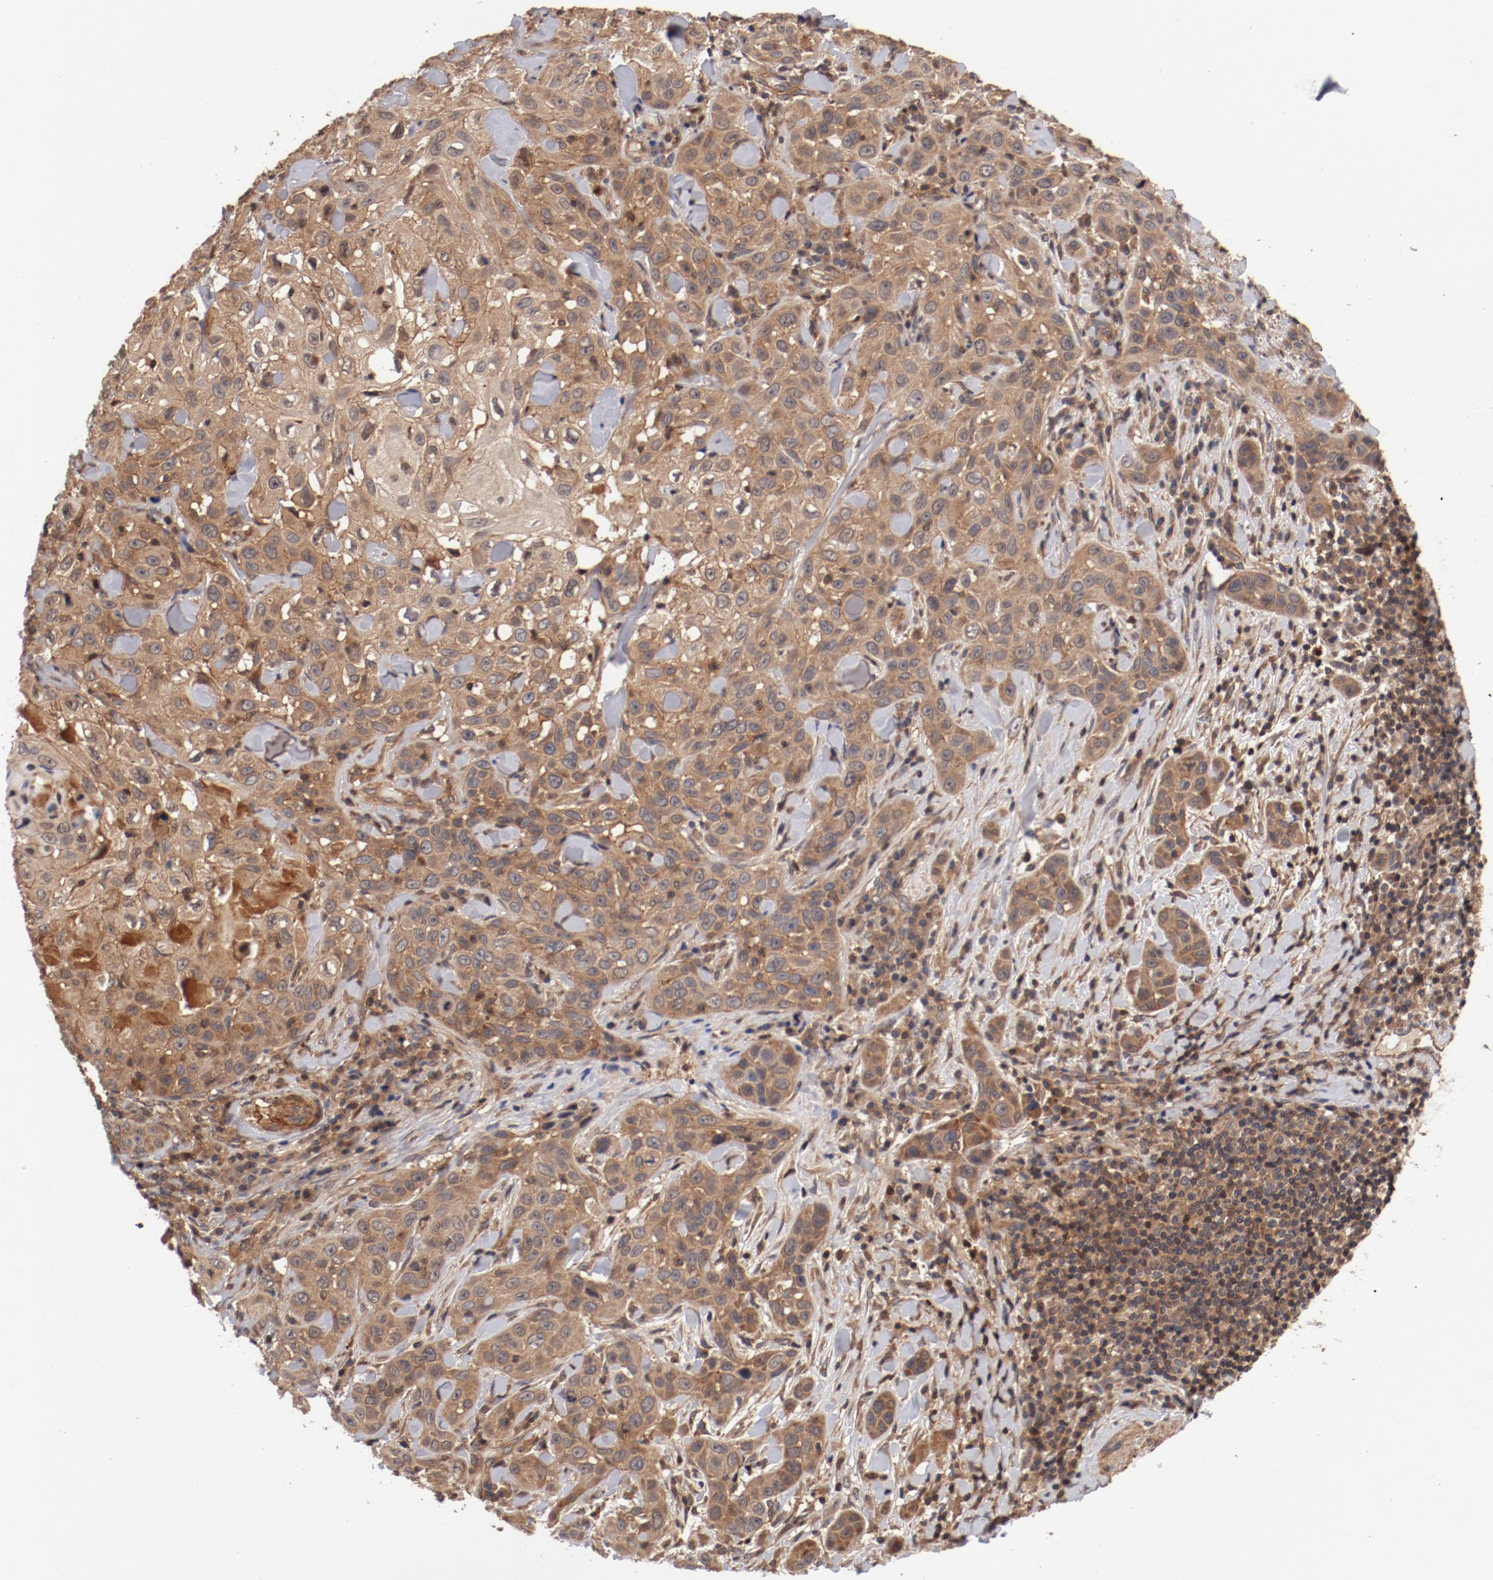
{"staining": {"intensity": "moderate", "quantity": ">75%", "location": "cytoplasmic/membranous"}, "tissue": "skin cancer", "cell_type": "Tumor cells", "image_type": "cancer", "snomed": [{"axis": "morphology", "description": "Squamous cell carcinoma, NOS"}, {"axis": "topography", "description": "Skin"}], "caption": "A medium amount of moderate cytoplasmic/membranous positivity is seen in about >75% of tumor cells in squamous cell carcinoma (skin) tissue. The staining was performed using DAB (3,3'-diaminobenzidine) to visualize the protein expression in brown, while the nuclei were stained in blue with hematoxylin (Magnification: 20x).", "gene": "GUF1", "patient": {"sex": "male", "age": 84}}